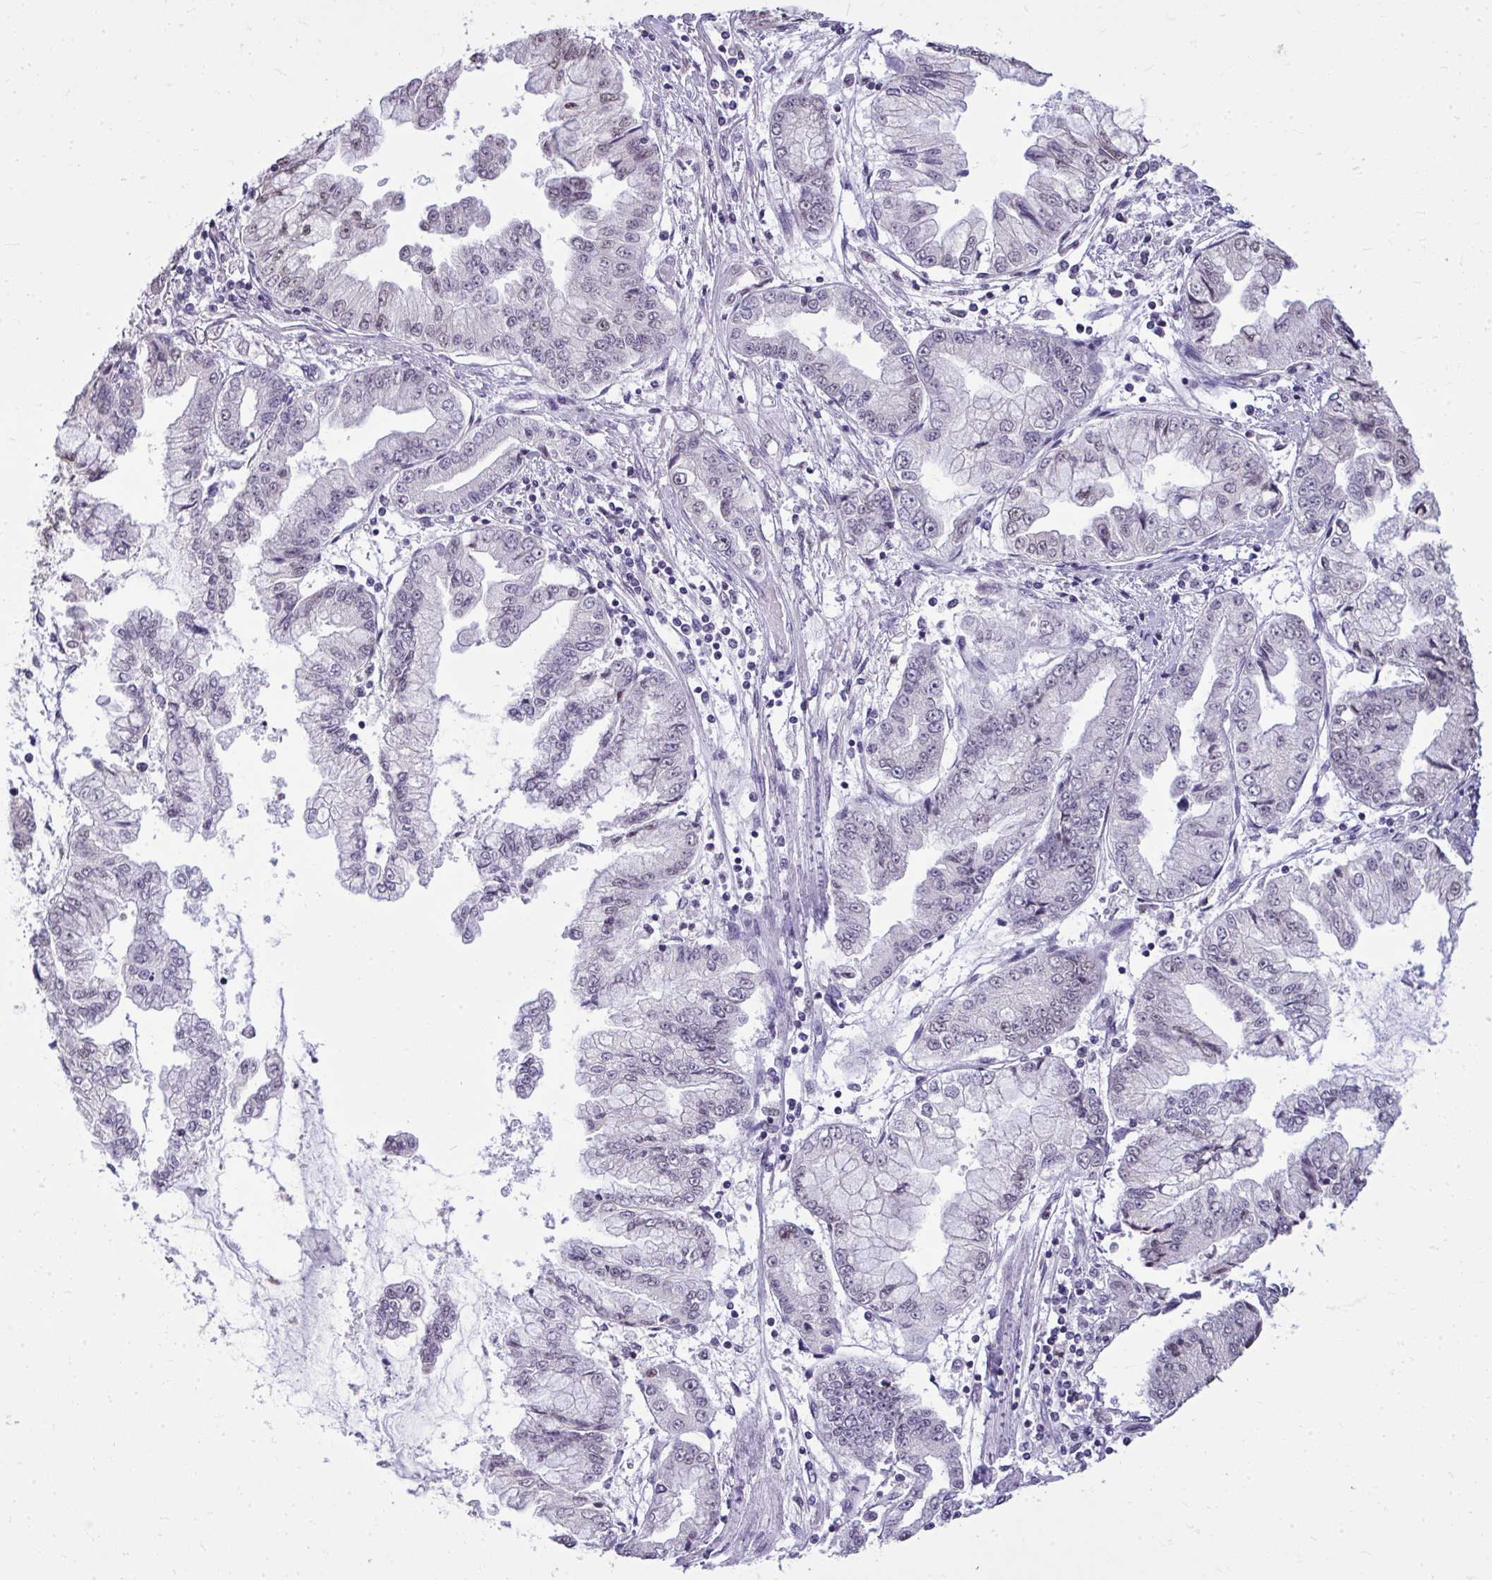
{"staining": {"intensity": "negative", "quantity": "none", "location": "none"}, "tissue": "stomach cancer", "cell_type": "Tumor cells", "image_type": "cancer", "snomed": [{"axis": "morphology", "description": "Adenocarcinoma, NOS"}, {"axis": "topography", "description": "Stomach, upper"}], "caption": "Stomach adenocarcinoma was stained to show a protein in brown. There is no significant staining in tumor cells. (DAB immunohistochemistry visualized using brightfield microscopy, high magnification).", "gene": "NPPA", "patient": {"sex": "female", "age": 74}}